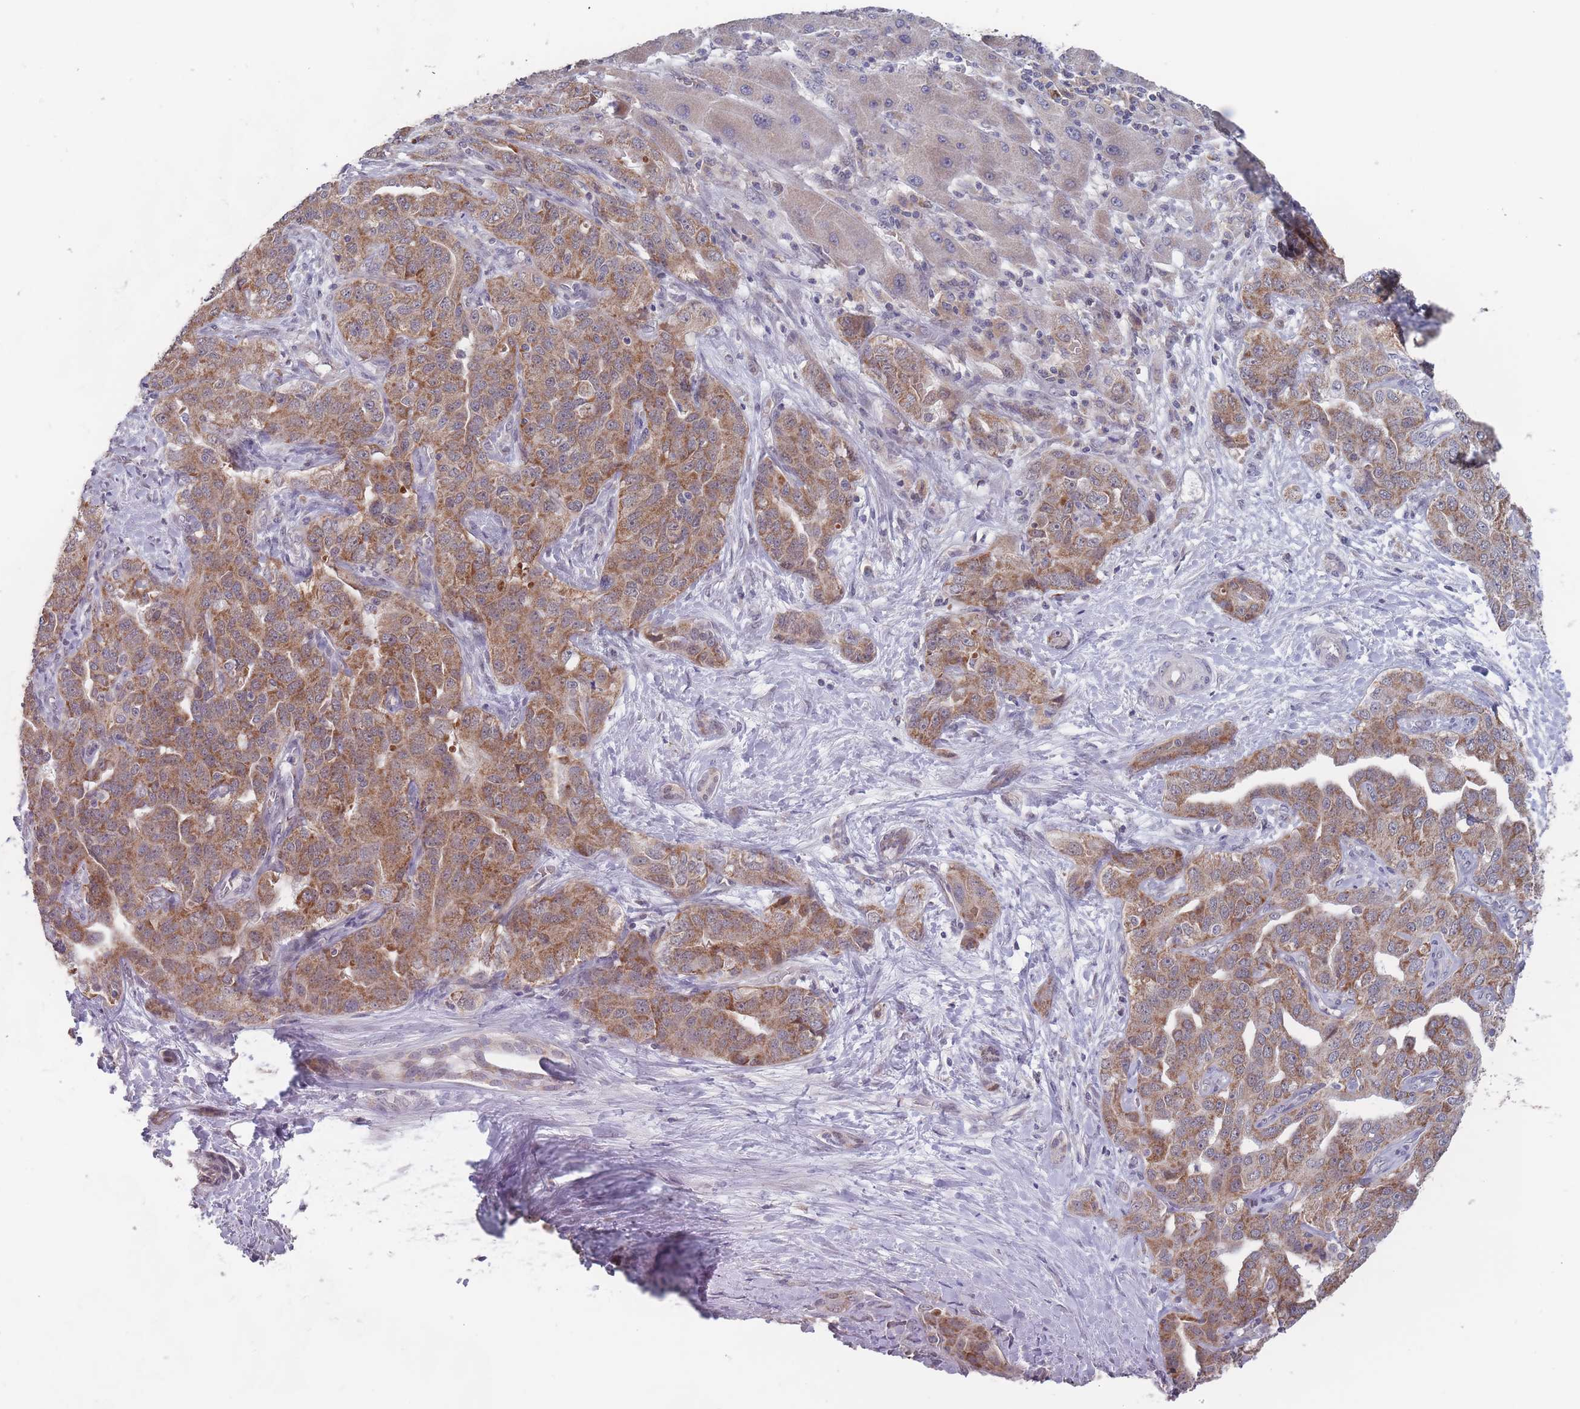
{"staining": {"intensity": "moderate", "quantity": ">75%", "location": "cytoplasmic/membranous"}, "tissue": "liver cancer", "cell_type": "Tumor cells", "image_type": "cancer", "snomed": [{"axis": "morphology", "description": "Cholangiocarcinoma"}, {"axis": "topography", "description": "Liver"}], "caption": "A high-resolution image shows IHC staining of liver cancer (cholangiocarcinoma), which shows moderate cytoplasmic/membranous positivity in about >75% of tumor cells.", "gene": "PEX7", "patient": {"sex": "male", "age": 59}}